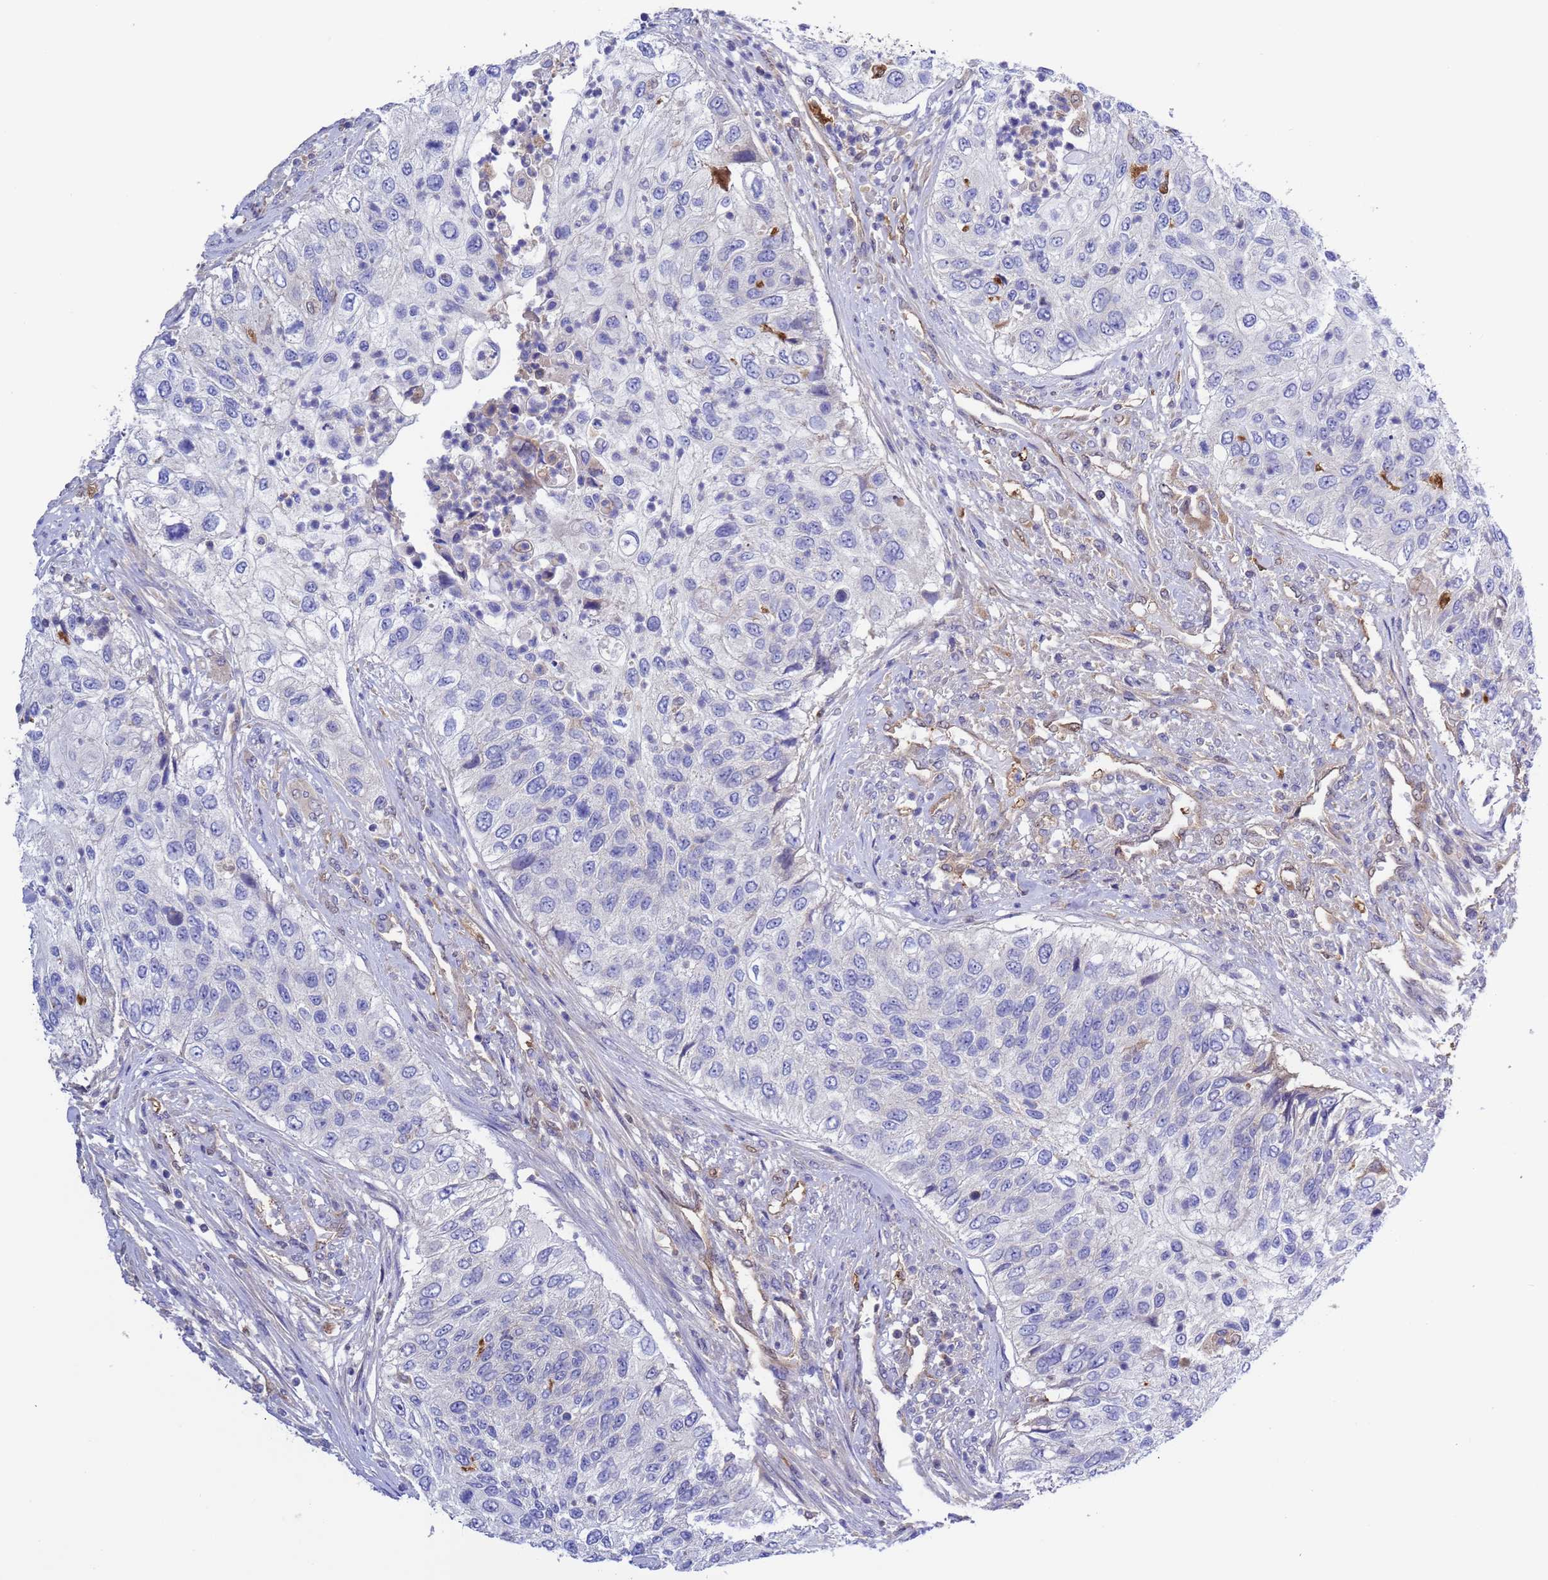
{"staining": {"intensity": "negative", "quantity": "none", "location": "none"}, "tissue": "urothelial cancer", "cell_type": "Tumor cells", "image_type": "cancer", "snomed": [{"axis": "morphology", "description": "Urothelial carcinoma, High grade"}, {"axis": "topography", "description": "Urinary bladder"}], "caption": "Immunohistochemistry photomicrograph of neoplastic tissue: human urothelial cancer stained with DAB displays no significant protein positivity in tumor cells.", "gene": "FOXRED1", "patient": {"sex": "female", "age": 60}}